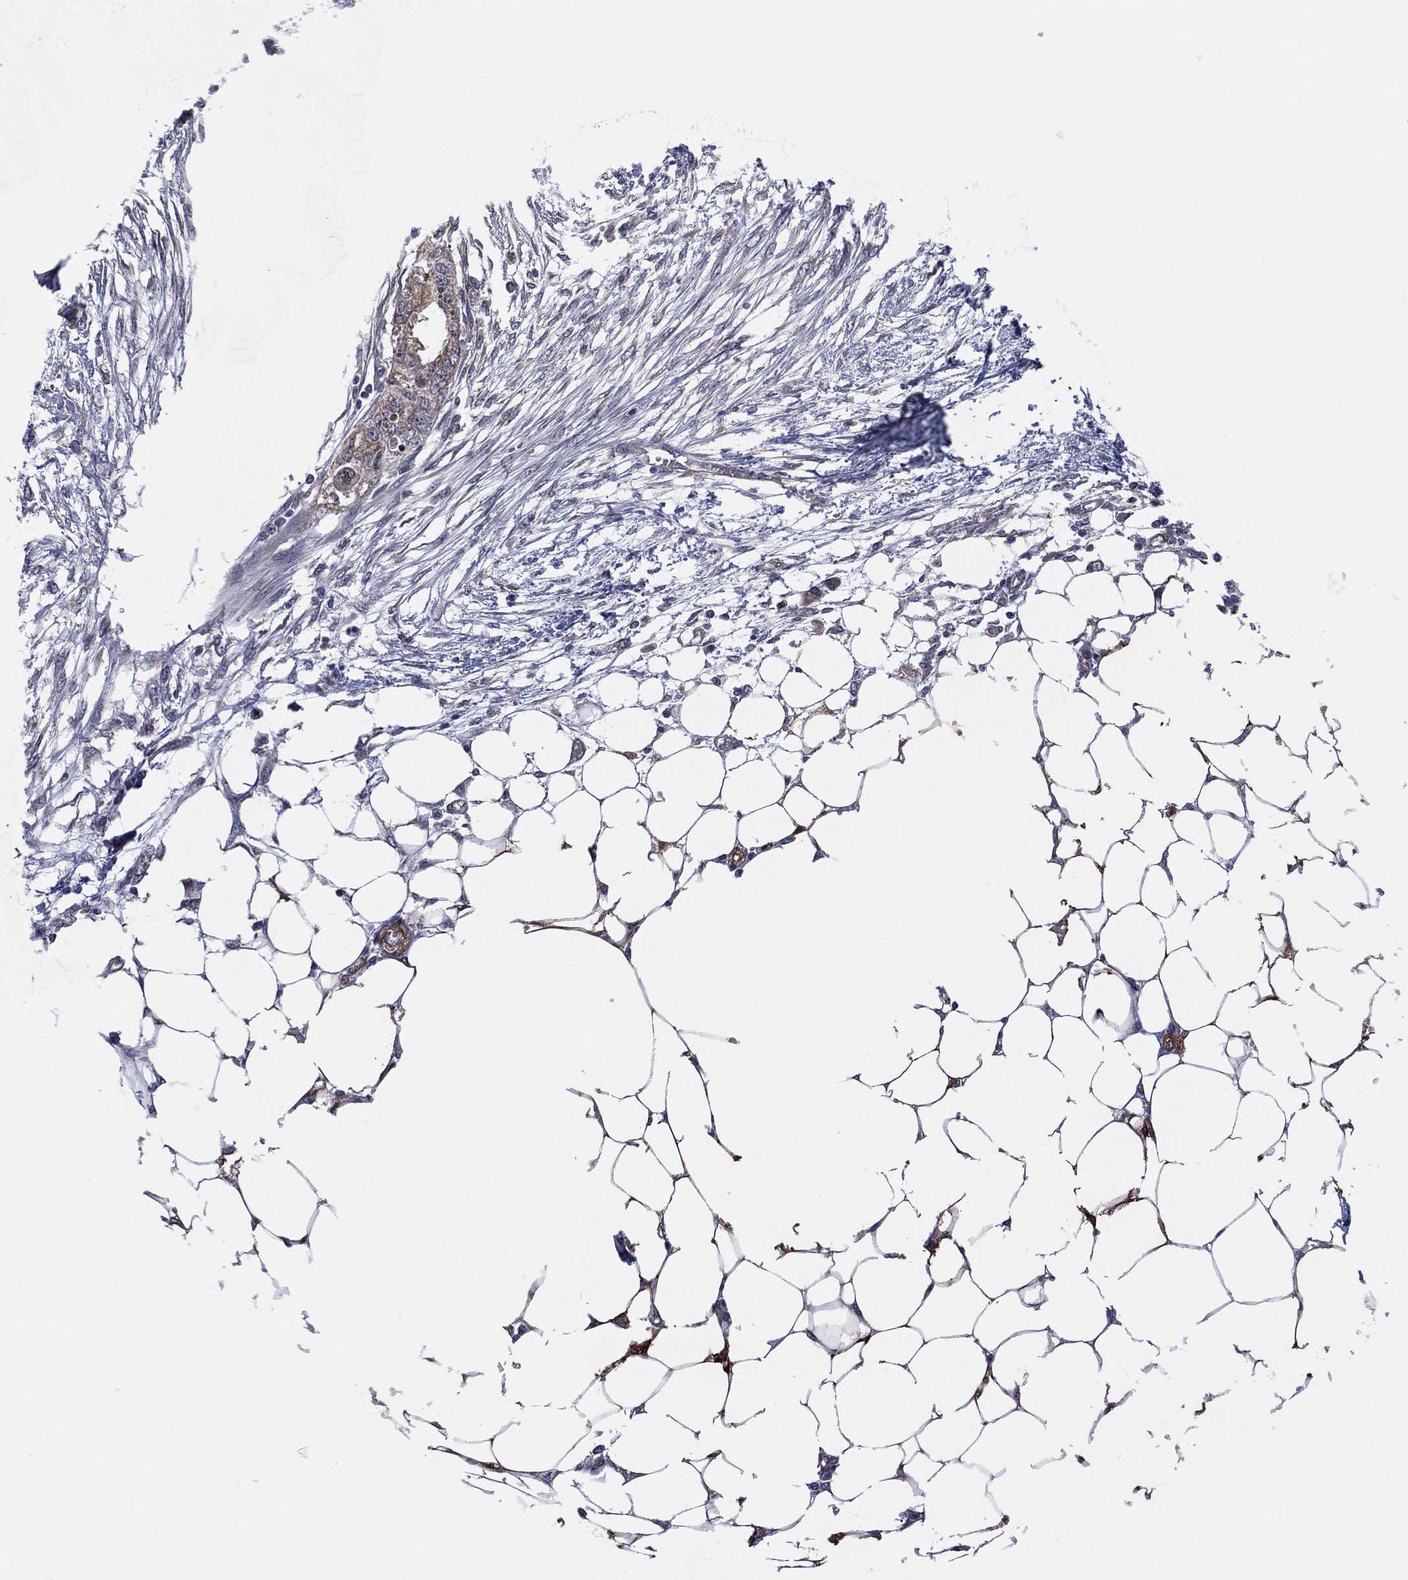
{"staining": {"intensity": "weak", "quantity": "25%-75%", "location": "cytoplasmic/membranous"}, "tissue": "endometrial cancer", "cell_type": "Tumor cells", "image_type": "cancer", "snomed": [{"axis": "morphology", "description": "Adenocarcinoma, NOS"}, {"axis": "morphology", "description": "Adenocarcinoma, metastatic, NOS"}, {"axis": "topography", "description": "Adipose tissue"}, {"axis": "topography", "description": "Endometrium"}], "caption": "Brown immunohistochemical staining in endometrial metastatic adenocarcinoma shows weak cytoplasmic/membranous positivity in about 25%-75% of tumor cells.", "gene": "SNCG", "patient": {"sex": "female", "age": 67}}